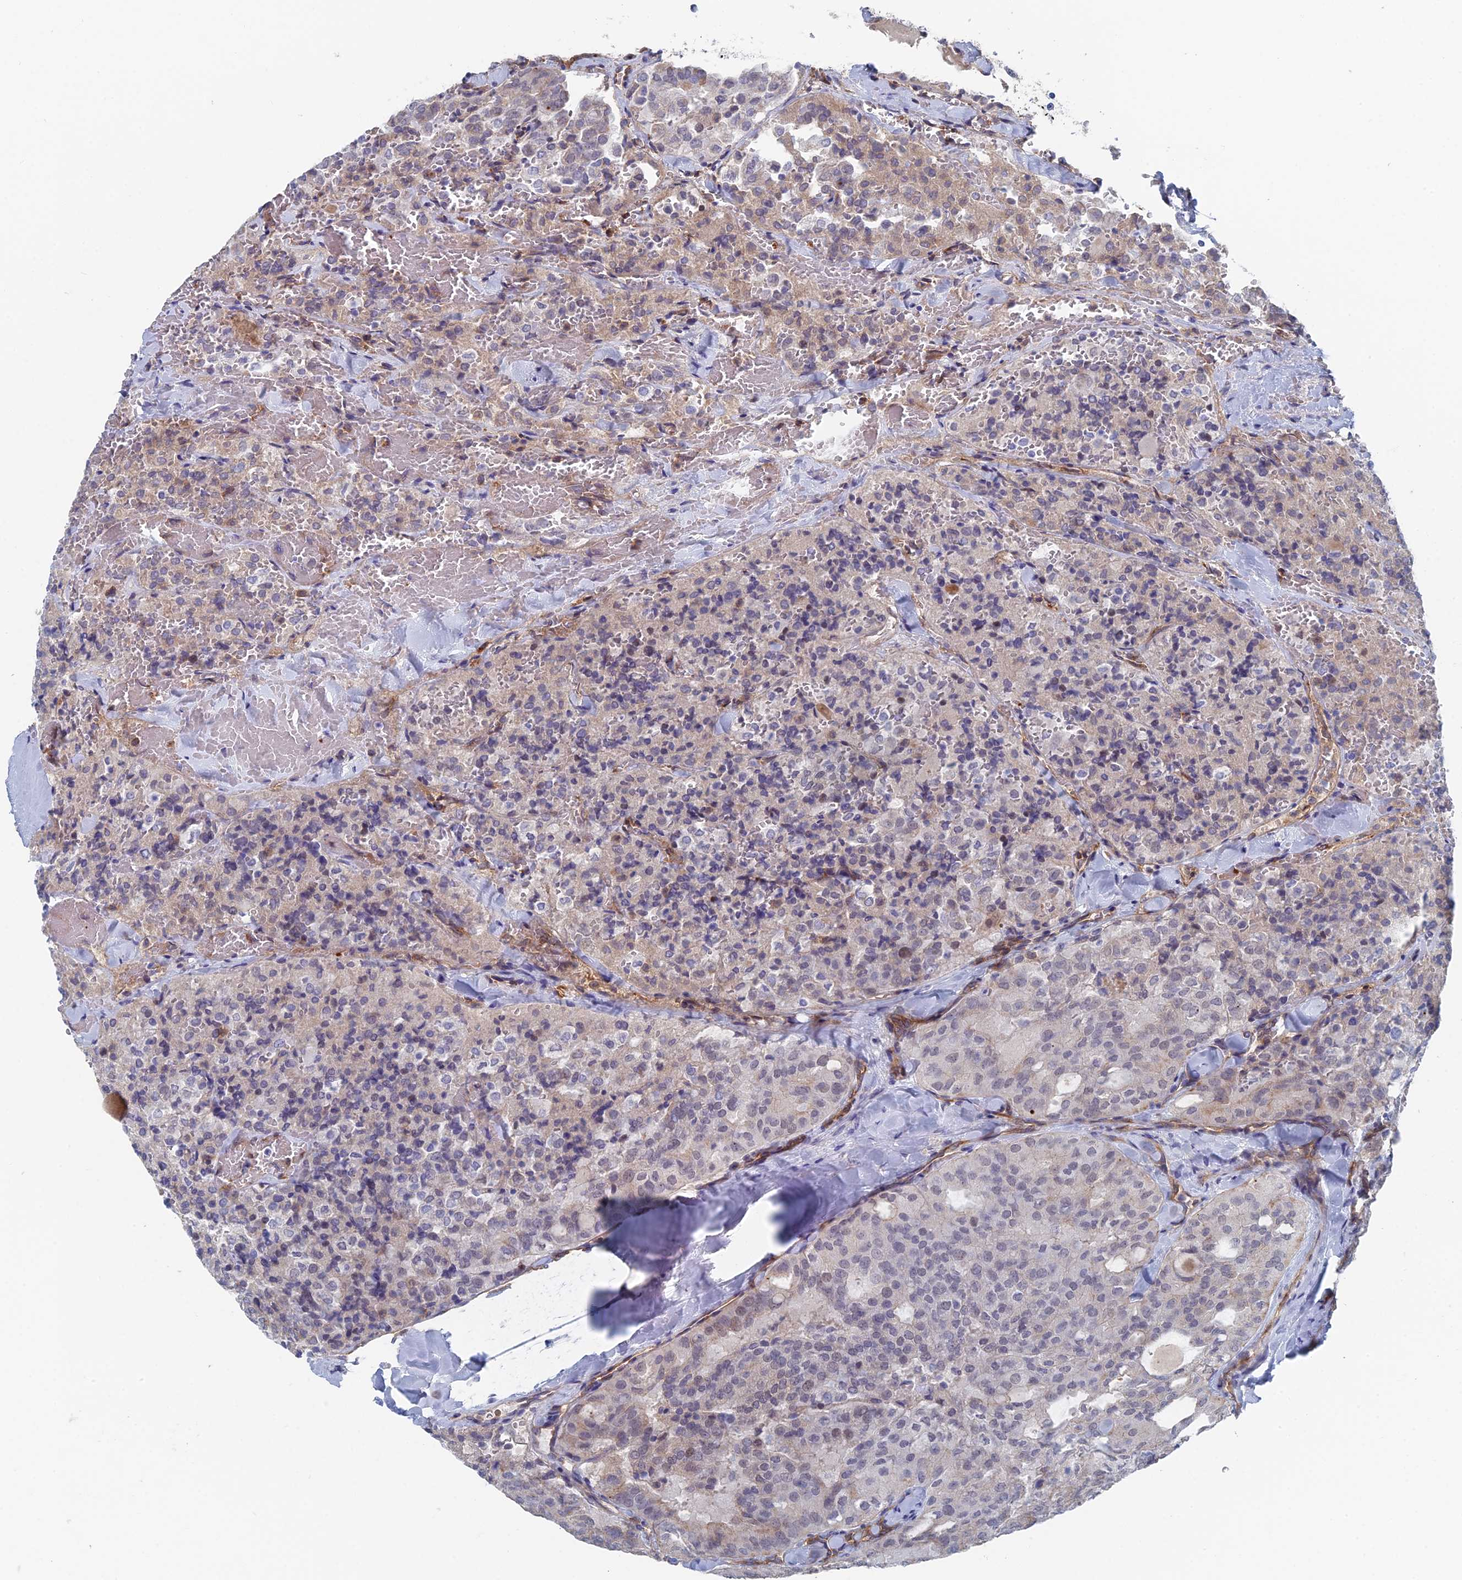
{"staining": {"intensity": "weak", "quantity": "<25%", "location": "cytoplasmic/membranous,nuclear"}, "tissue": "thyroid cancer", "cell_type": "Tumor cells", "image_type": "cancer", "snomed": [{"axis": "morphology", "description": "Follicular adenoma carcinoma, NOS"}, {"axis": "topography", "description": "Thyroid gland"}], "caption": "Protein analysis of thyroid follicular adenoma carcinoma shows no significant staining in tumor cells.", "gene": "ARAP3", "patient": {"sex": "male", "age": 75}}